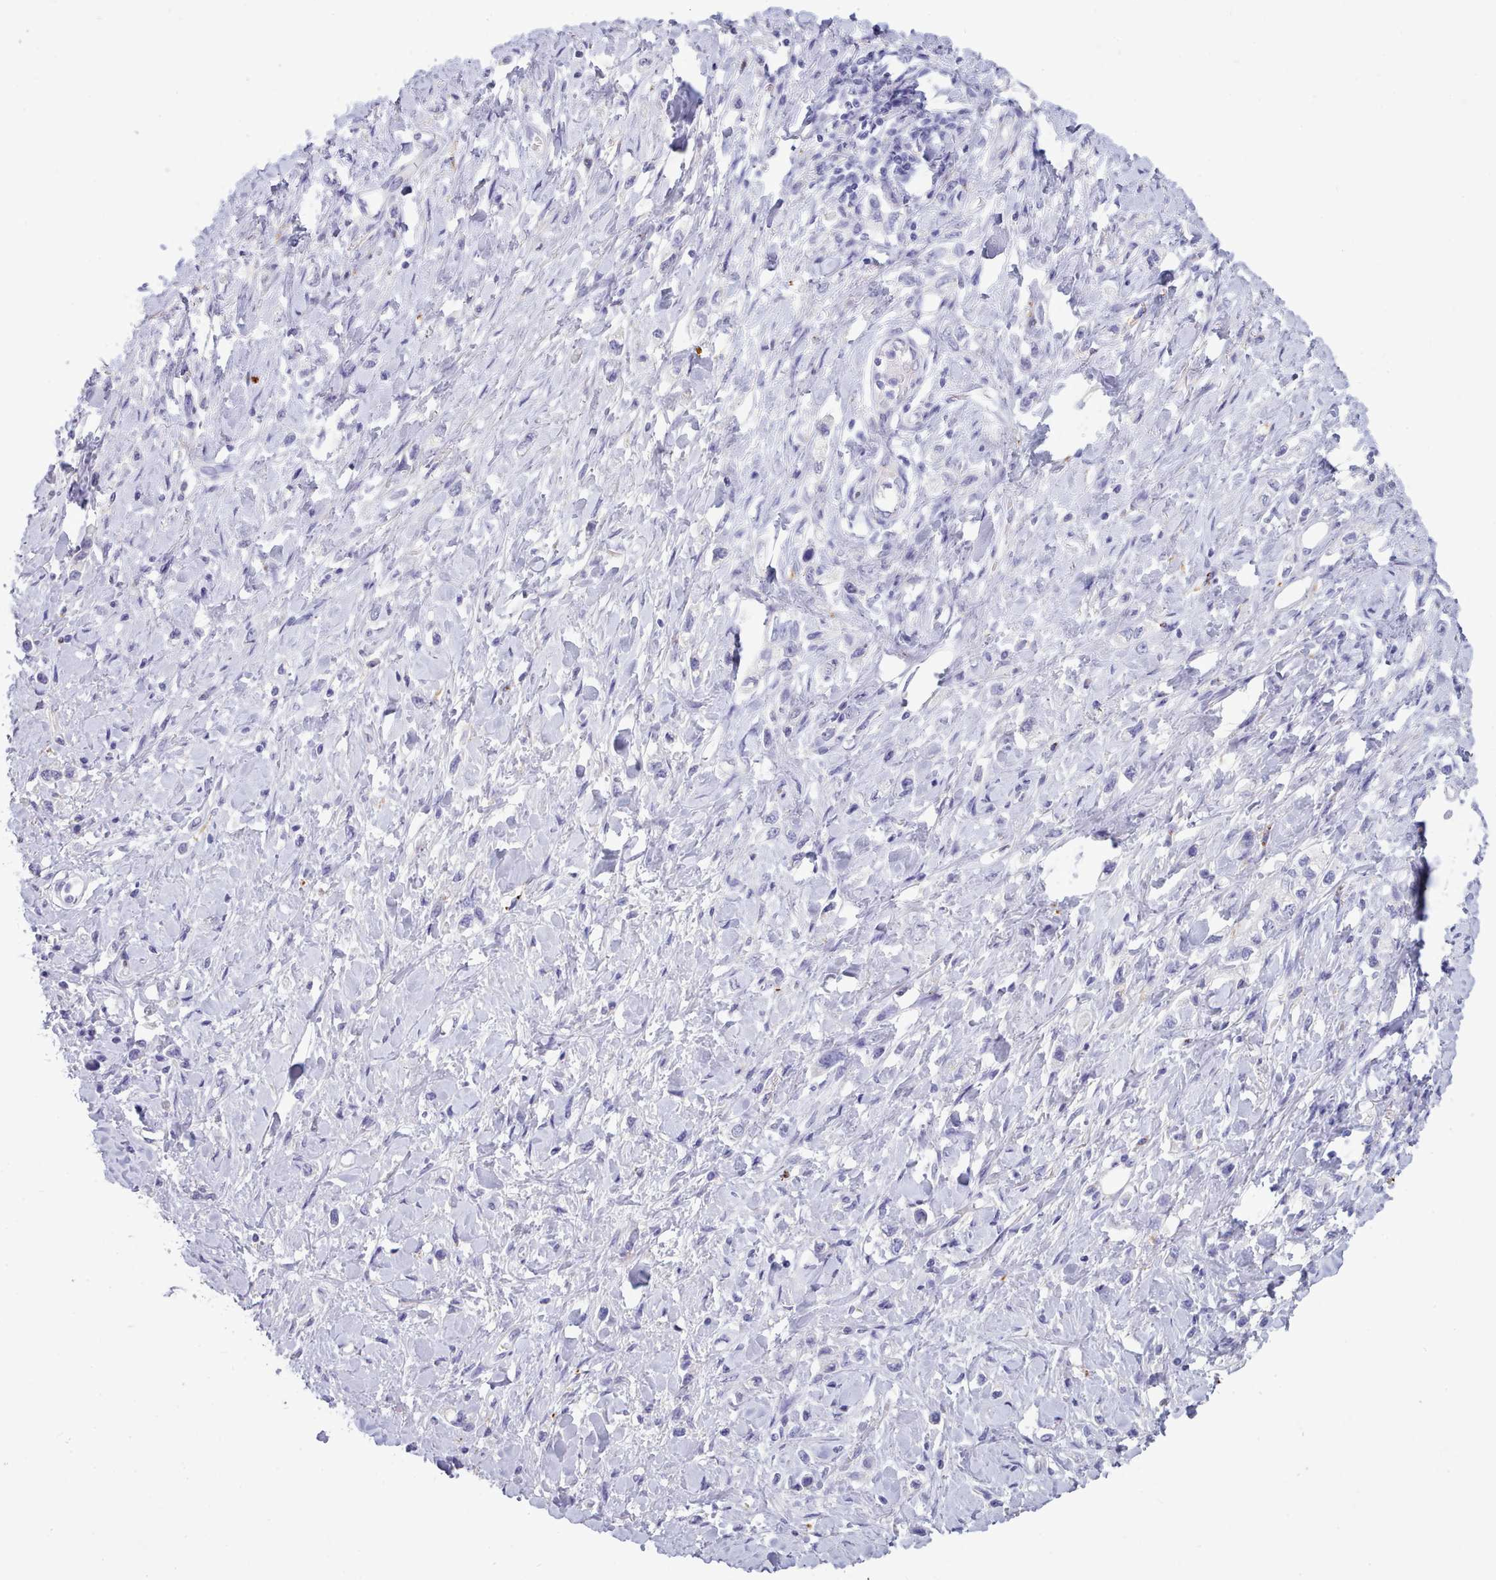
{"staining": {"intensity": "negative", "quantity": "none", "location": "none"}, "tissue": "stomach cancer", "cell_type": "Tumor cells", "image_type": "cancer", "snomed": [{"axis": "morphology", "description": "Adenocarcinoma, NOS"}, {"axis": "topography", "description": "Stomach"}], "caption": "Stomach cancer was stained to show a protein in brown. There is no significant positivity in tumor cells.", "gene": "GAA", "patient": {"sex": "female", "age": 65}}